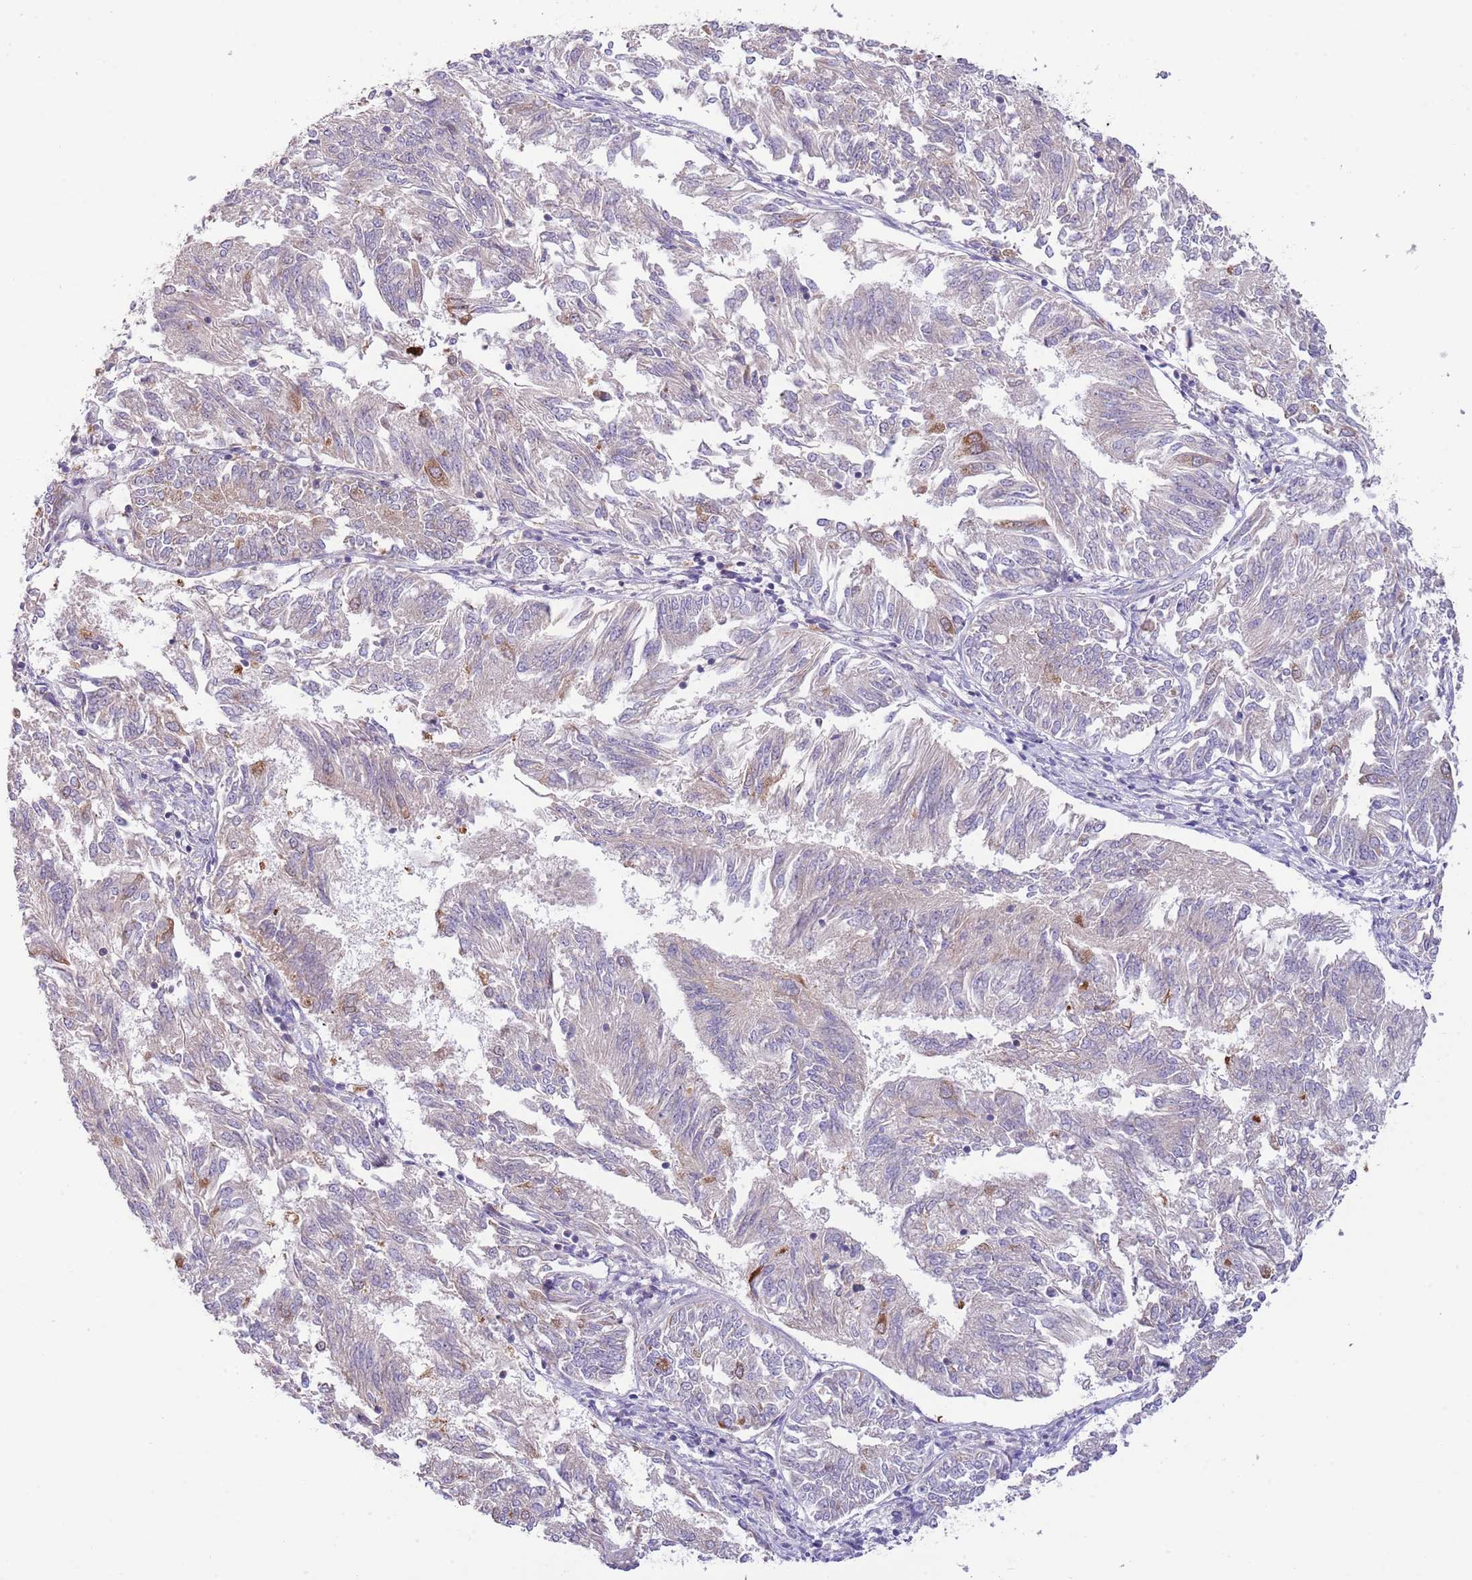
{"staining": {"intensity": "negative", "quantity": "none", "location": "none"}, "tissue": "endometrial cancer", "cell_type": "Tumor cells", "image_type": "cancer", "snomed": [{"axis": "morphology", "description": "Adenocarcinoma, NOS"}, {"axis": "topography", "description": "Endometrium"}], "caption": "Tumor cells are negative for brown protein staining in endometrial adenocarcinoma.", "gene": "AP1S2", "patient": {"sex": "female", "age": 58}}